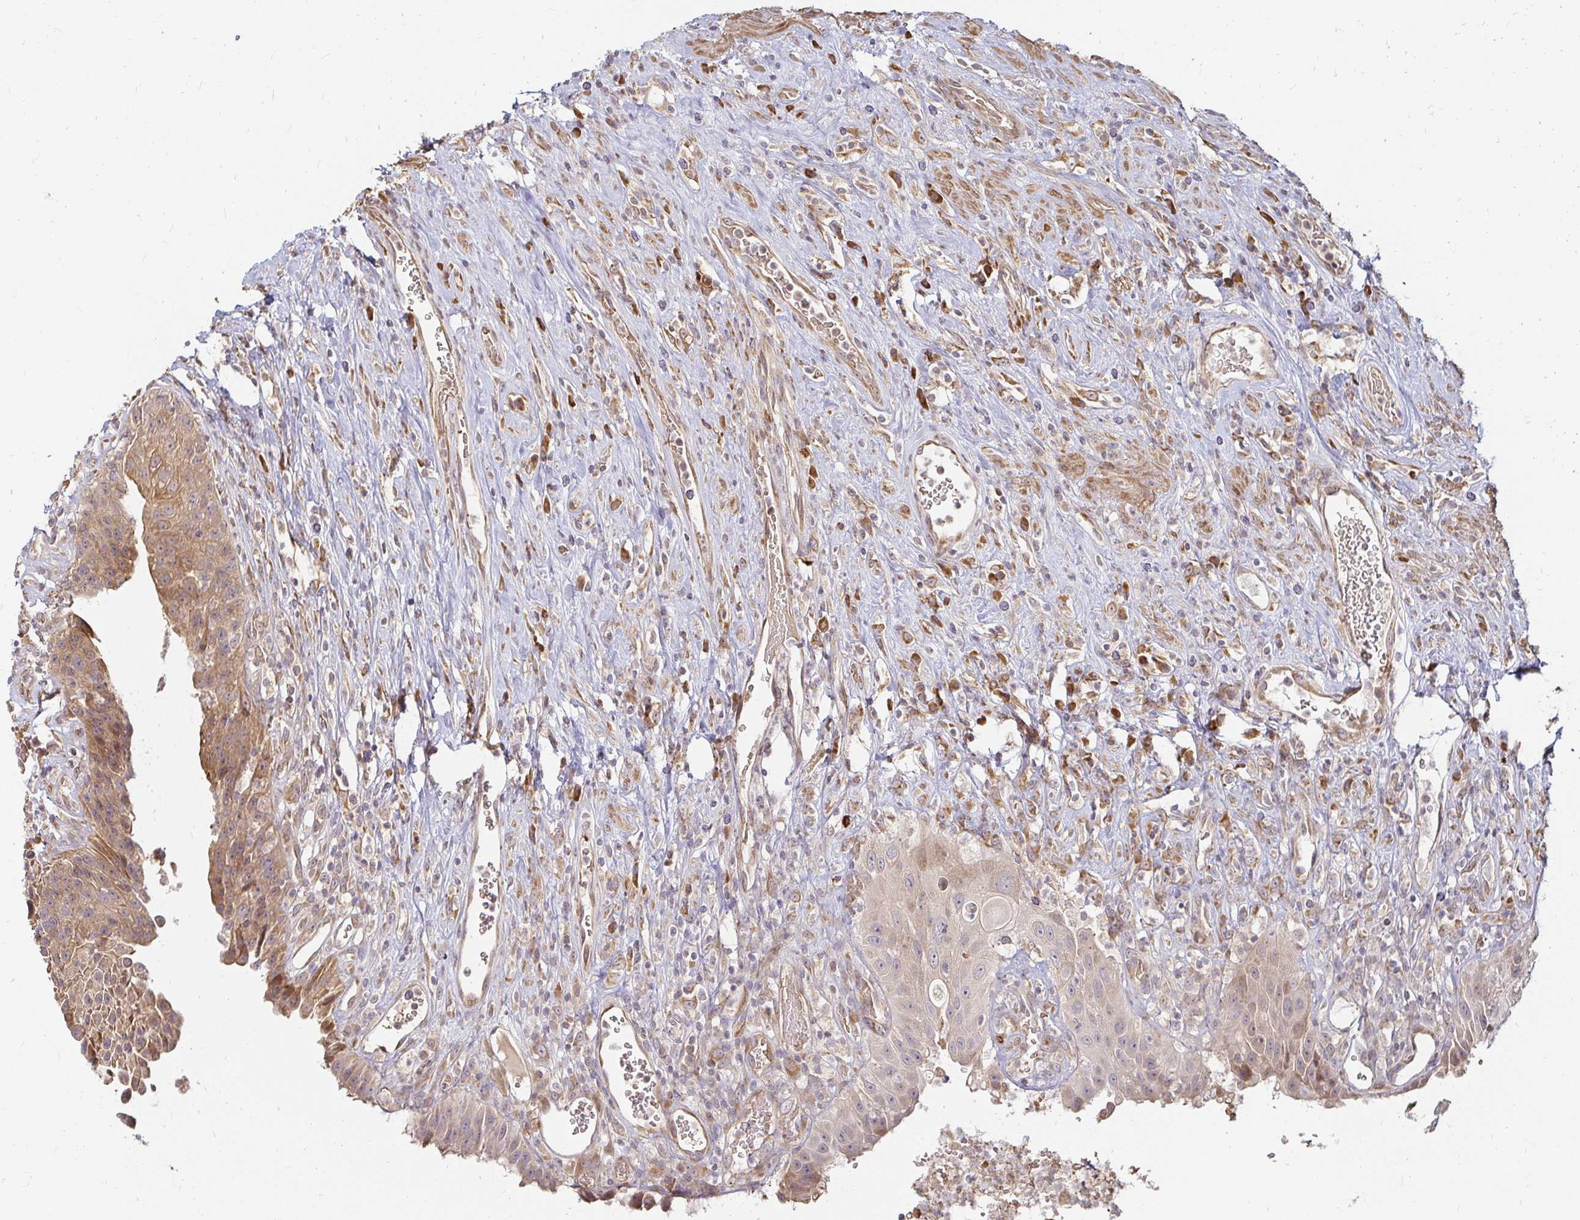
{"staining": {"intensity": "moderate", "quantity": ">75%", "location": "cytoplasmic/membranous"}, "tissue": "urinary bladder", "cell_type": "Urothelial cells", "image_type": "normal", "snomed": [{"axis": "morphology", "description": "Normal tissue, NOS"}, {"axis": "topography", "description": "Urinary bladder"}], "caption": "Urothelial cells exhibit medium levels of moderate cytoplasmic/membranous expression in about >75% of cells in benign human urinary bladder. The staining was performed using DAB, with brown indicating positive protein expression. Nuclei are stained blue with hematoxylin.", "gene": "CAST", "patient": {"sex": "female", "age": 56}}